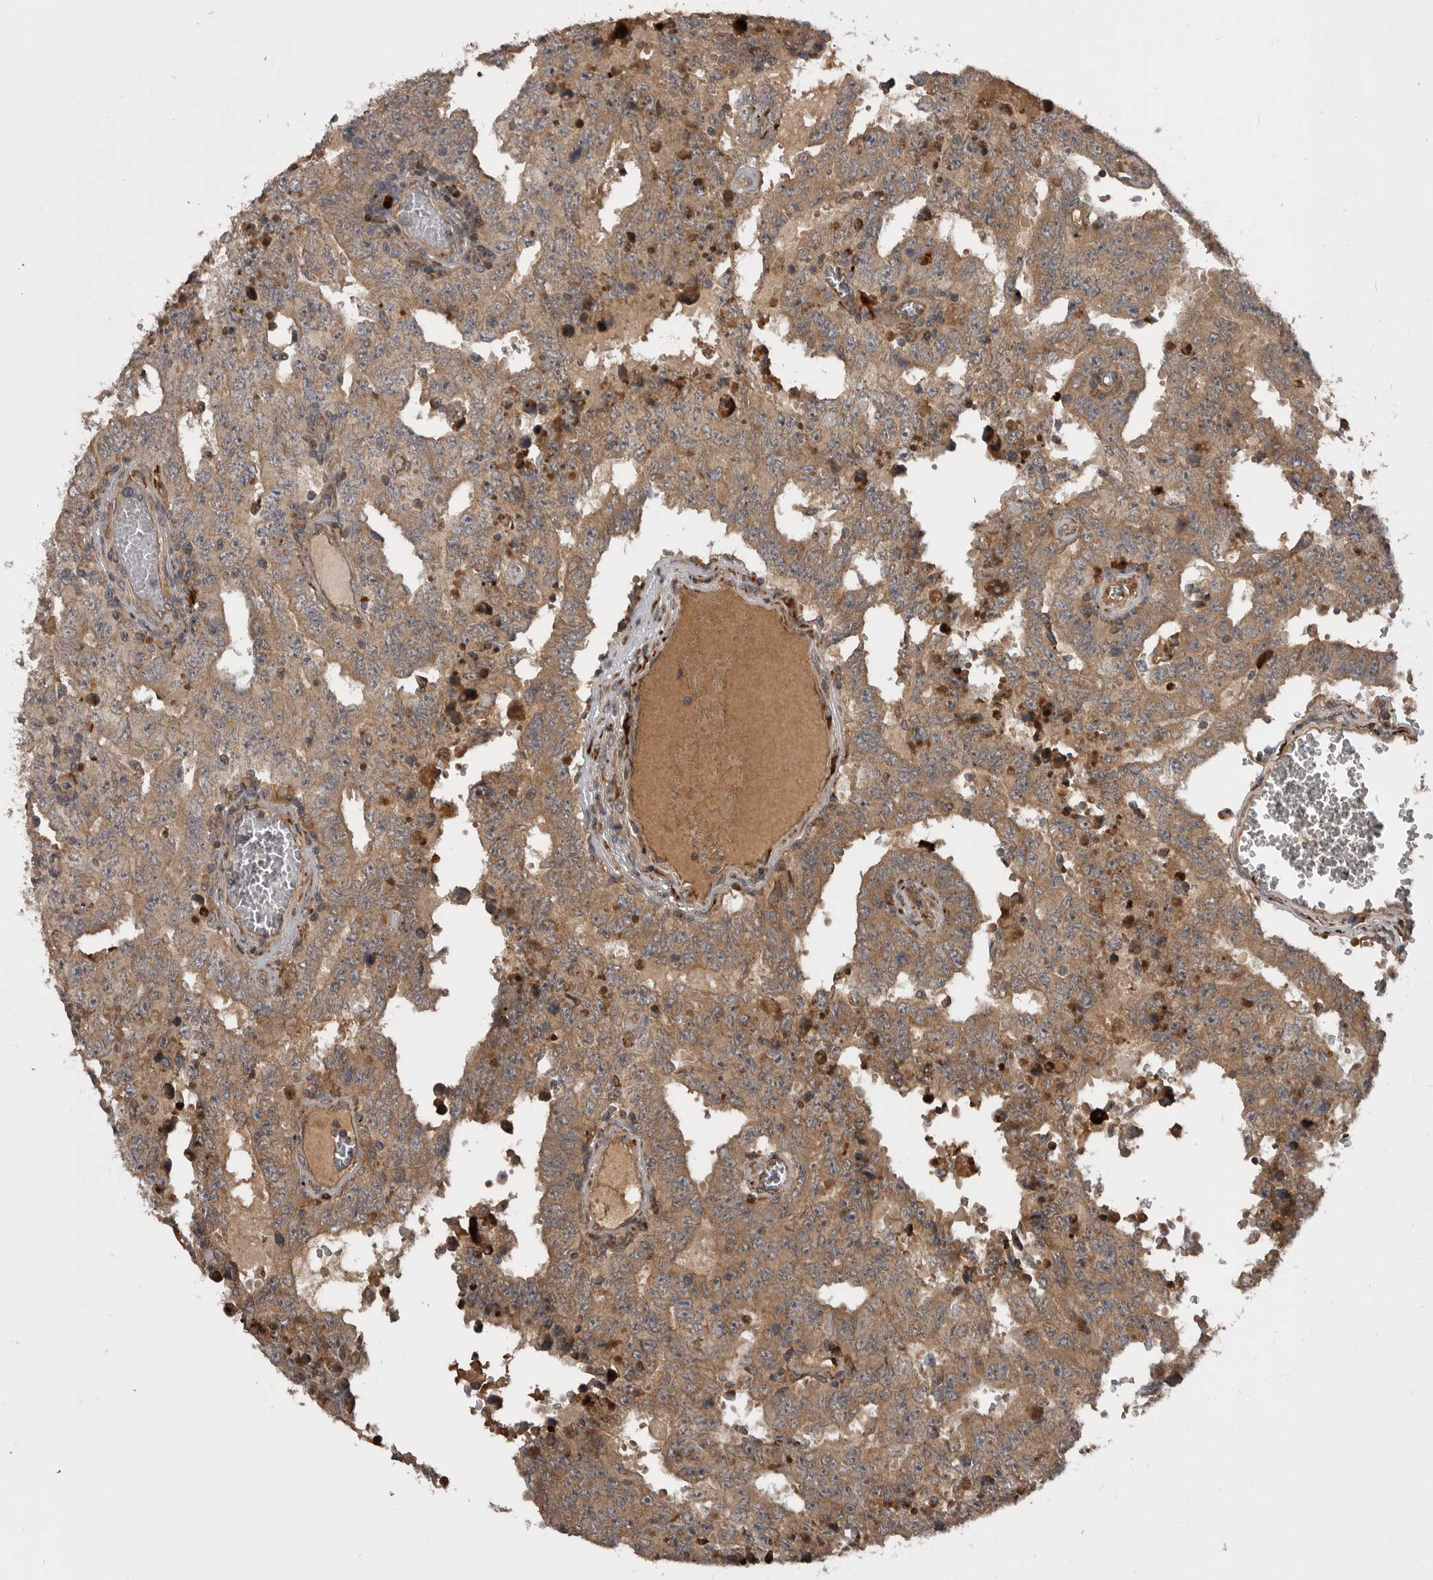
{"staining": {"intensity": "moderate", "quantity": ">75%", "location": "cytoplasmic/membranous"}, "tissue": "testis cancer", "cell_type": "Tumor cells", "image_type": "cancer", "snomed": [{"axis": "morphology", "description": "Carcinoma, Embryonal, NOS"}, {"axis": "topography", "description": "Testis"}], "caption": "Testis cancer (embryonal carcinoma) stained for a protein (brown) demonstrates moderate cytoplasmic/membranous positive staining in approximately >75% of tumor cells.", "gene": "RAB3GAP2", "patient": {"sex": "male", "age": 26}}